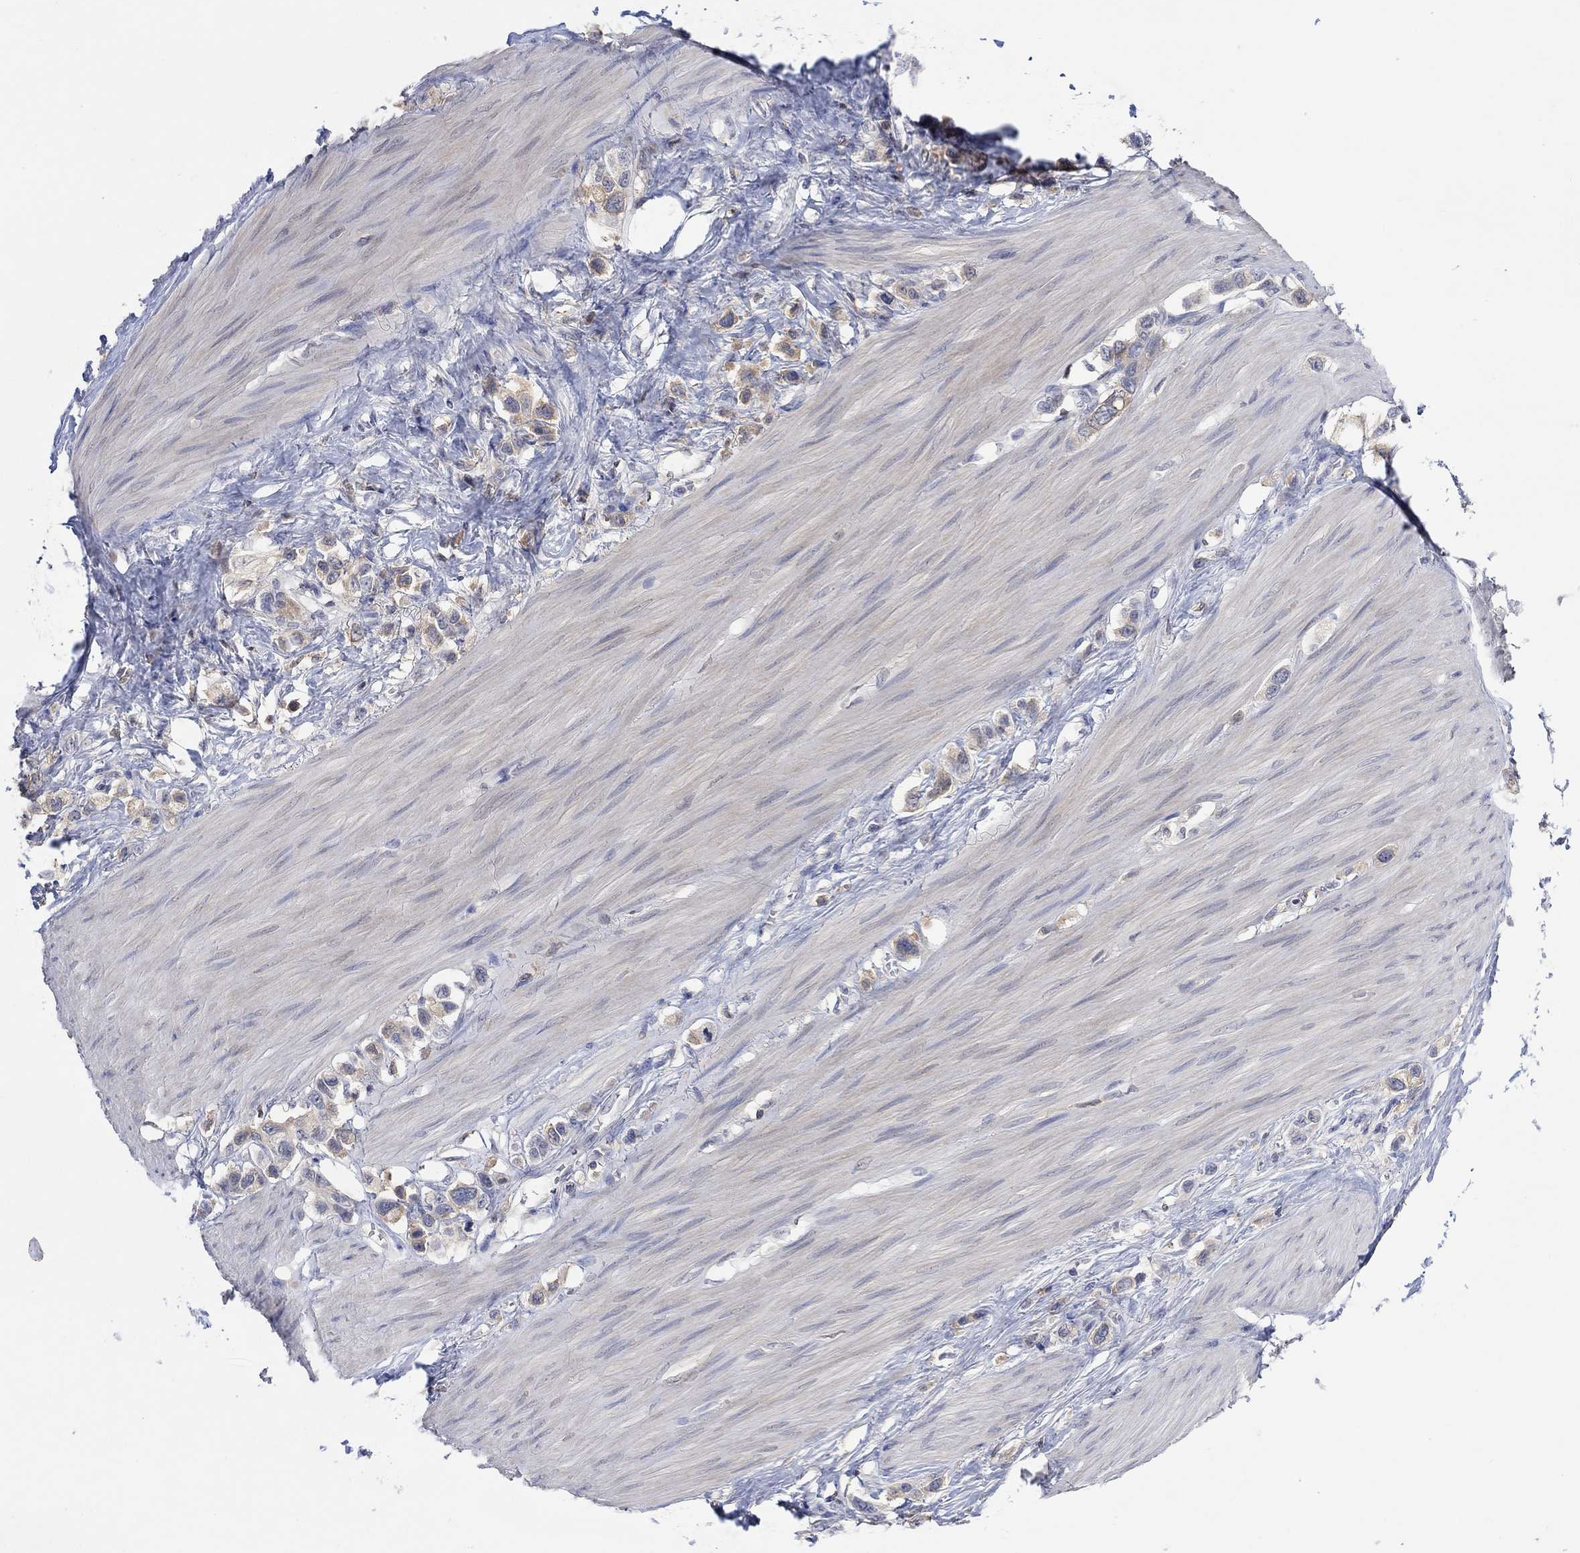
{"staining": {"intensity": "weak", "quantity": "<25%", "location": "cytoplasmic/membranous"}, "tissue": "stomach cancer", "cell_type": "Tumor cells", "image_type": "cancer", "snomed": [{"axis": "morphology", "description": "Normal tissue, NOS"}, {"axis": "morphology", "description": "Adenocarcinoma, NOS"}, {"axis": "morphology", "description": "Adenocarcinoma, High grade"}, {"axis": "topography", "description": "Stomach, upper"}, {"axis": "topography", "description": "Stomach"}], "caption": "Photomicrograph shows no protein staining in tumor cells of stomach cancer (adenocarcinoma) tissue. The staining is performed using DAB brown chromogen with nuclei counter-stained in using hematoxylin.", "gene": "MSTN", "patient": {"sex": "female", "age": 65}}